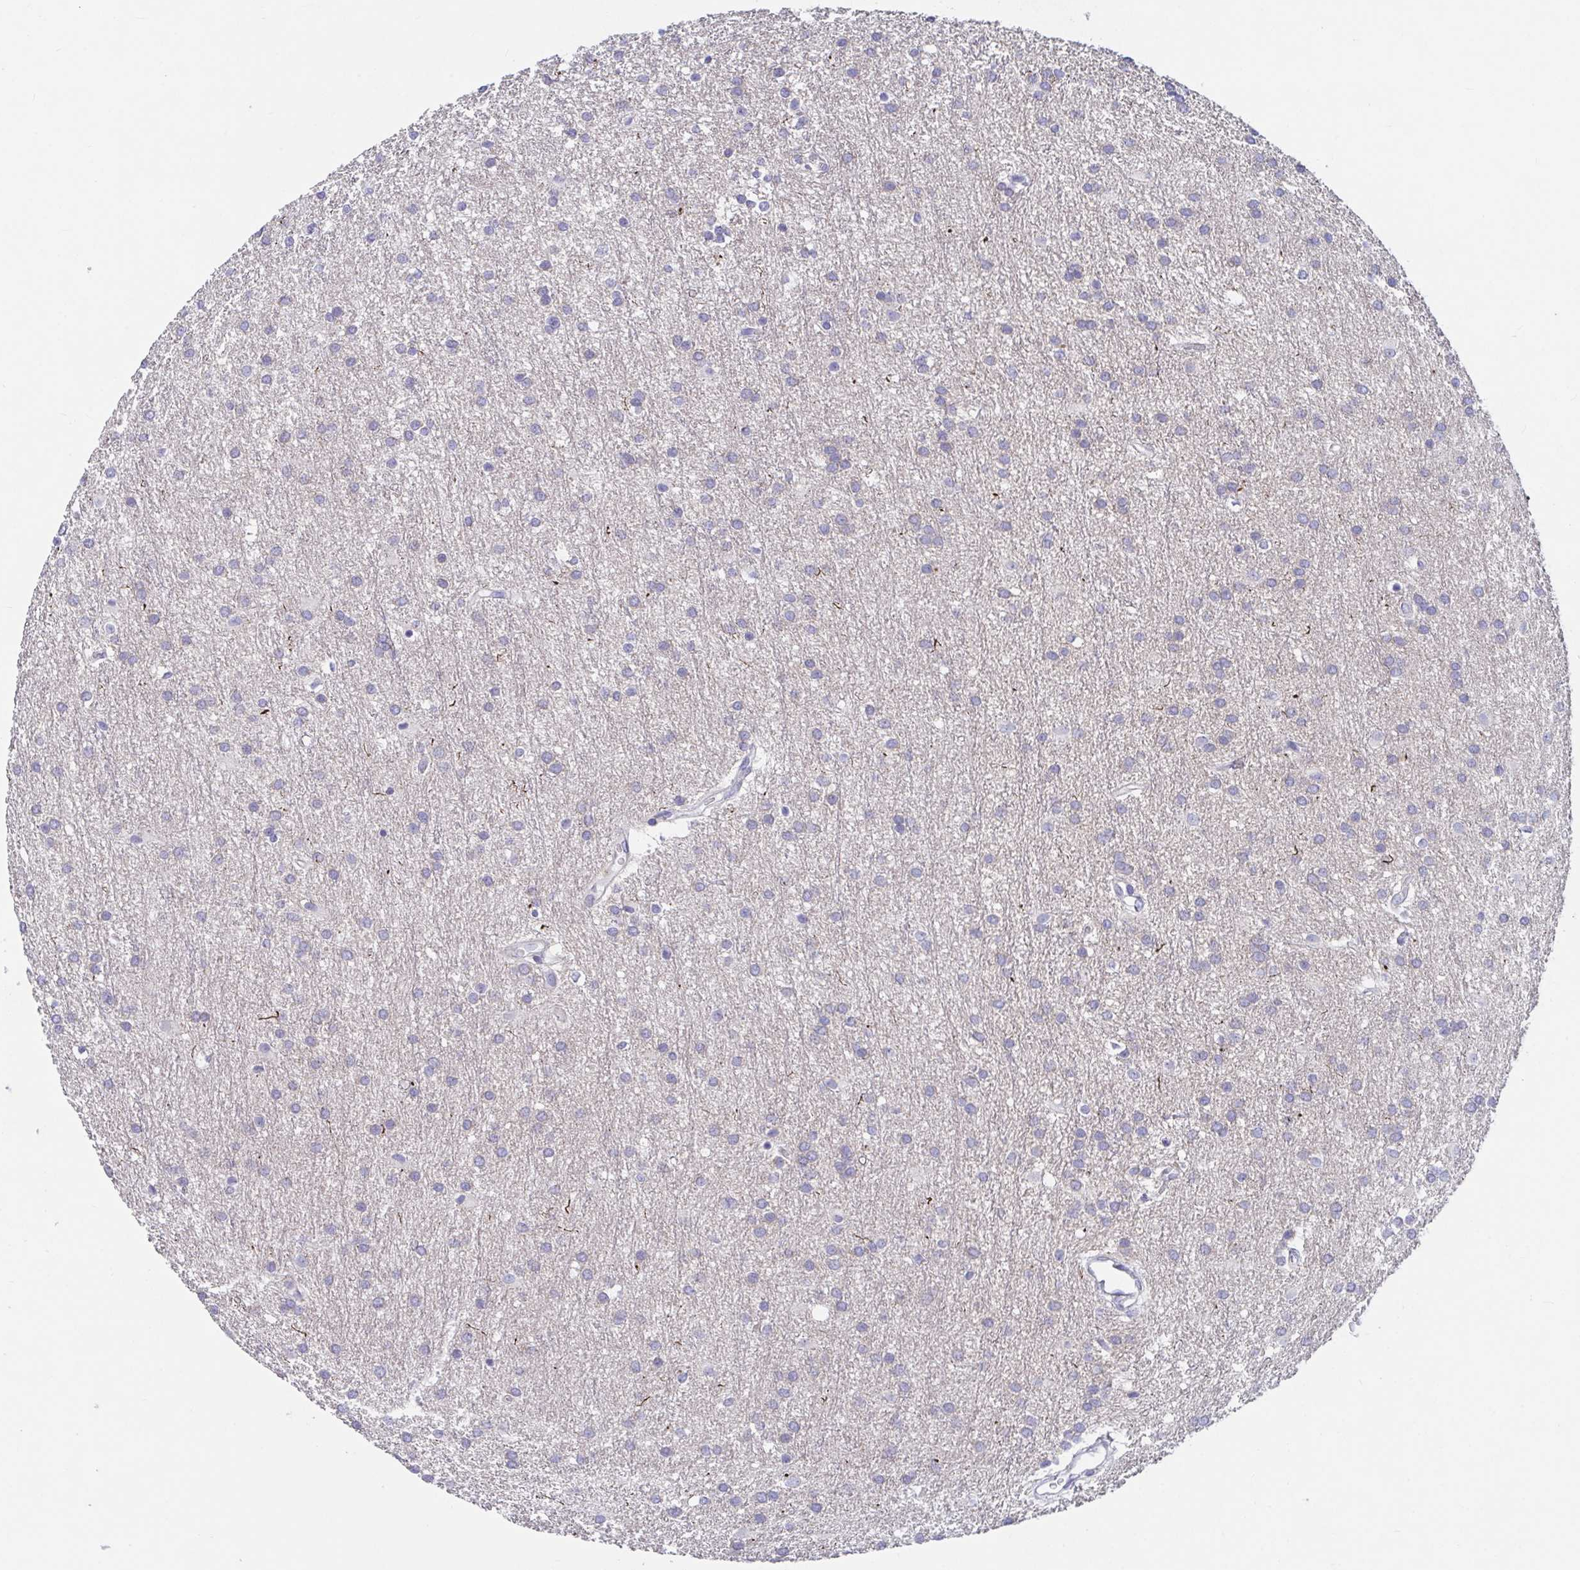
{"staining": {"intensity": "negative", "quantity": "none", "location": "none"}, "tissue": "glioma", "cell_type": "Tumor cells", "image_type": "cancer", "snomed": [{"axis": "morphology", "description": "Glioma, malignant, Low grade"}, {"axis": "topography", "description": "Brain"}], "caption": "A high-resolution photomicrograph shows immunohistochemistry (IHC) staining of glioma, which displays no significant staining in tumor cells. The staining is performed using DAB brown chromogen with nuclei counter-stained in using hematoxylin.", "gene": "ZNF561", "patient": {"sex": "female", "age": 32}}